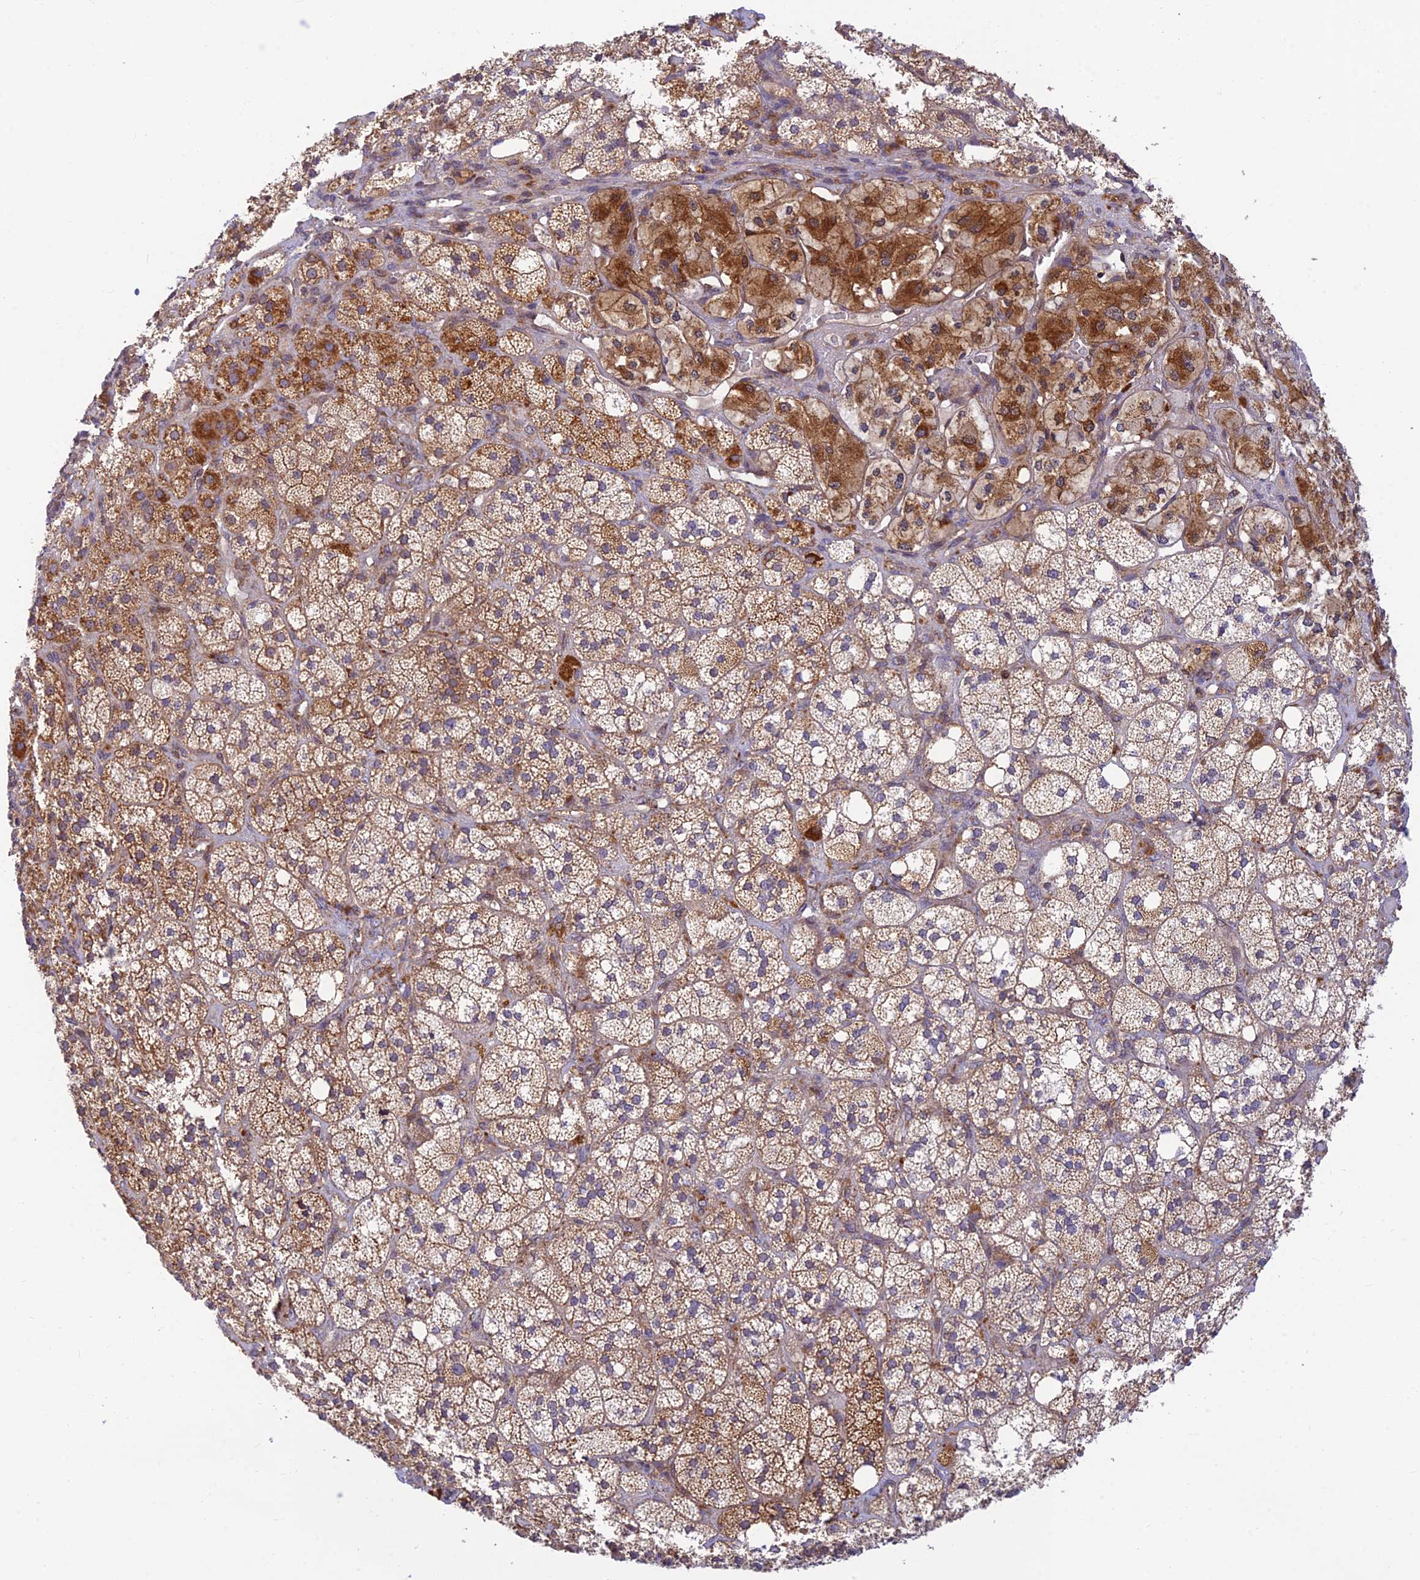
{"staining": {"intensity": "moderate", "quantity": "25%-75%", "location": "cytoplasmic/membranous"}, "tissue": "adrenal gland", "cell_type": "Glandular cells", "image_type": "normal", "snomed": [{"axis": "morphology", "description": "Normal tissue, NOS"}, {"axis": "topography", "description": "Adrenal gland"}], "caption": "Brown immunohistochemical staining in benign human adrenal gland shows moderate cytoplasmic/membranous expression in about 25%-75% of glandular cells.", "gene": "LYSMD2", "patient": {"sex": "male", "age": 61}}